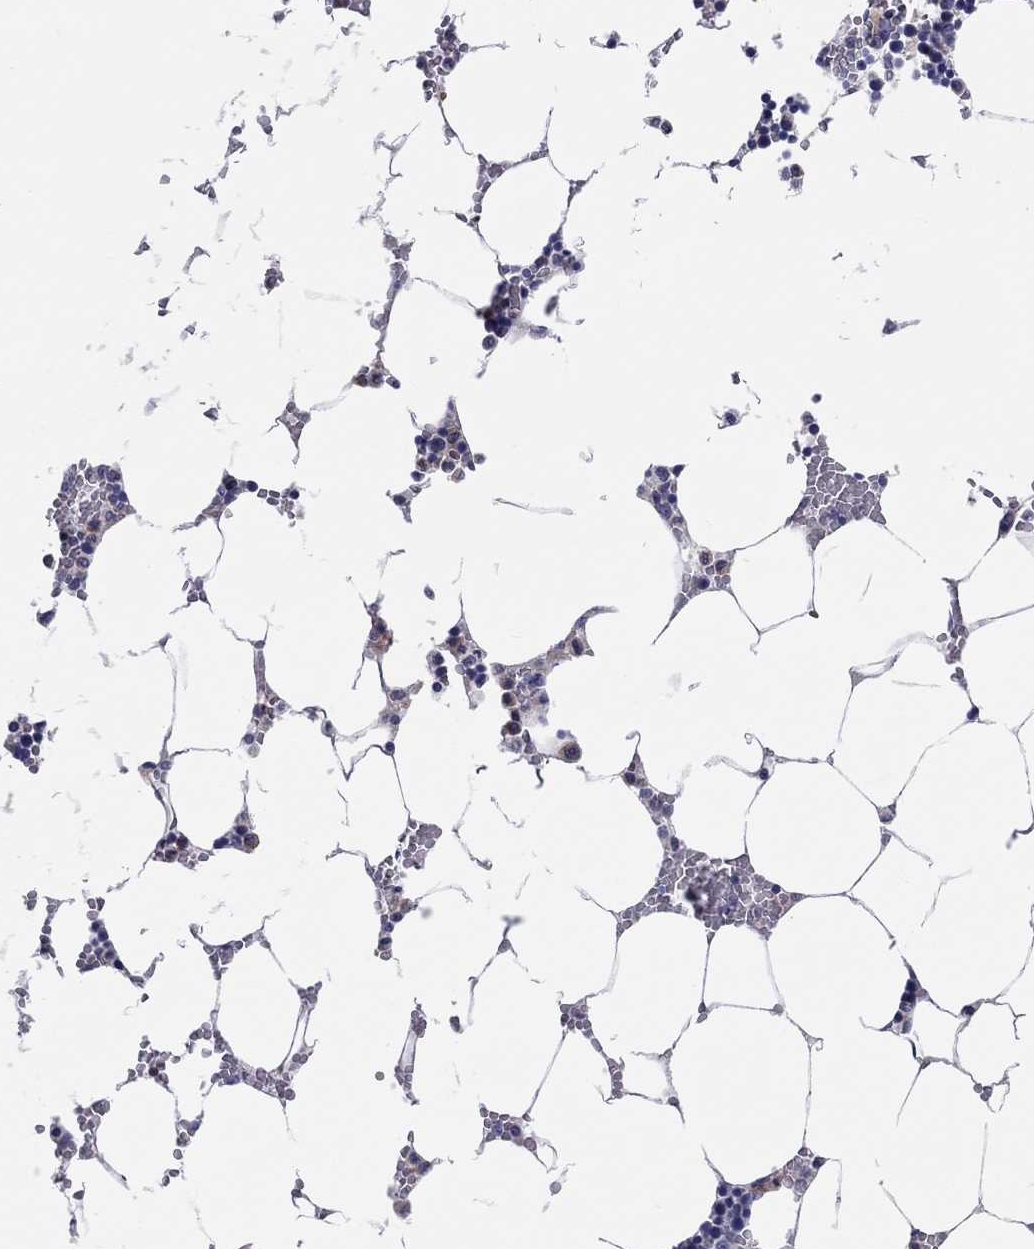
{"staining": {"intensity": "moderate", "quantity": "<25%", "location": "cytoplasmic/membranous"}, "tissue": "bone marrow", "cell_type": "Hematopoietic cells", "image_type": "normal", "snomed": [{"axis": "morphology", "description": "Normal tissue, NOS"}, {"axis": "topography", "description": "Bone marrow"}], "caption": "An immunohistochemistry (IHC) image of unremarkable tissue is shown. Protein staining in brown shows moderate cytoplasmic/membranous positivity in bone marrow within hematopoietic cells.", "gene": "ABCG4", "patient": {"sex": "female", "age": 64}}